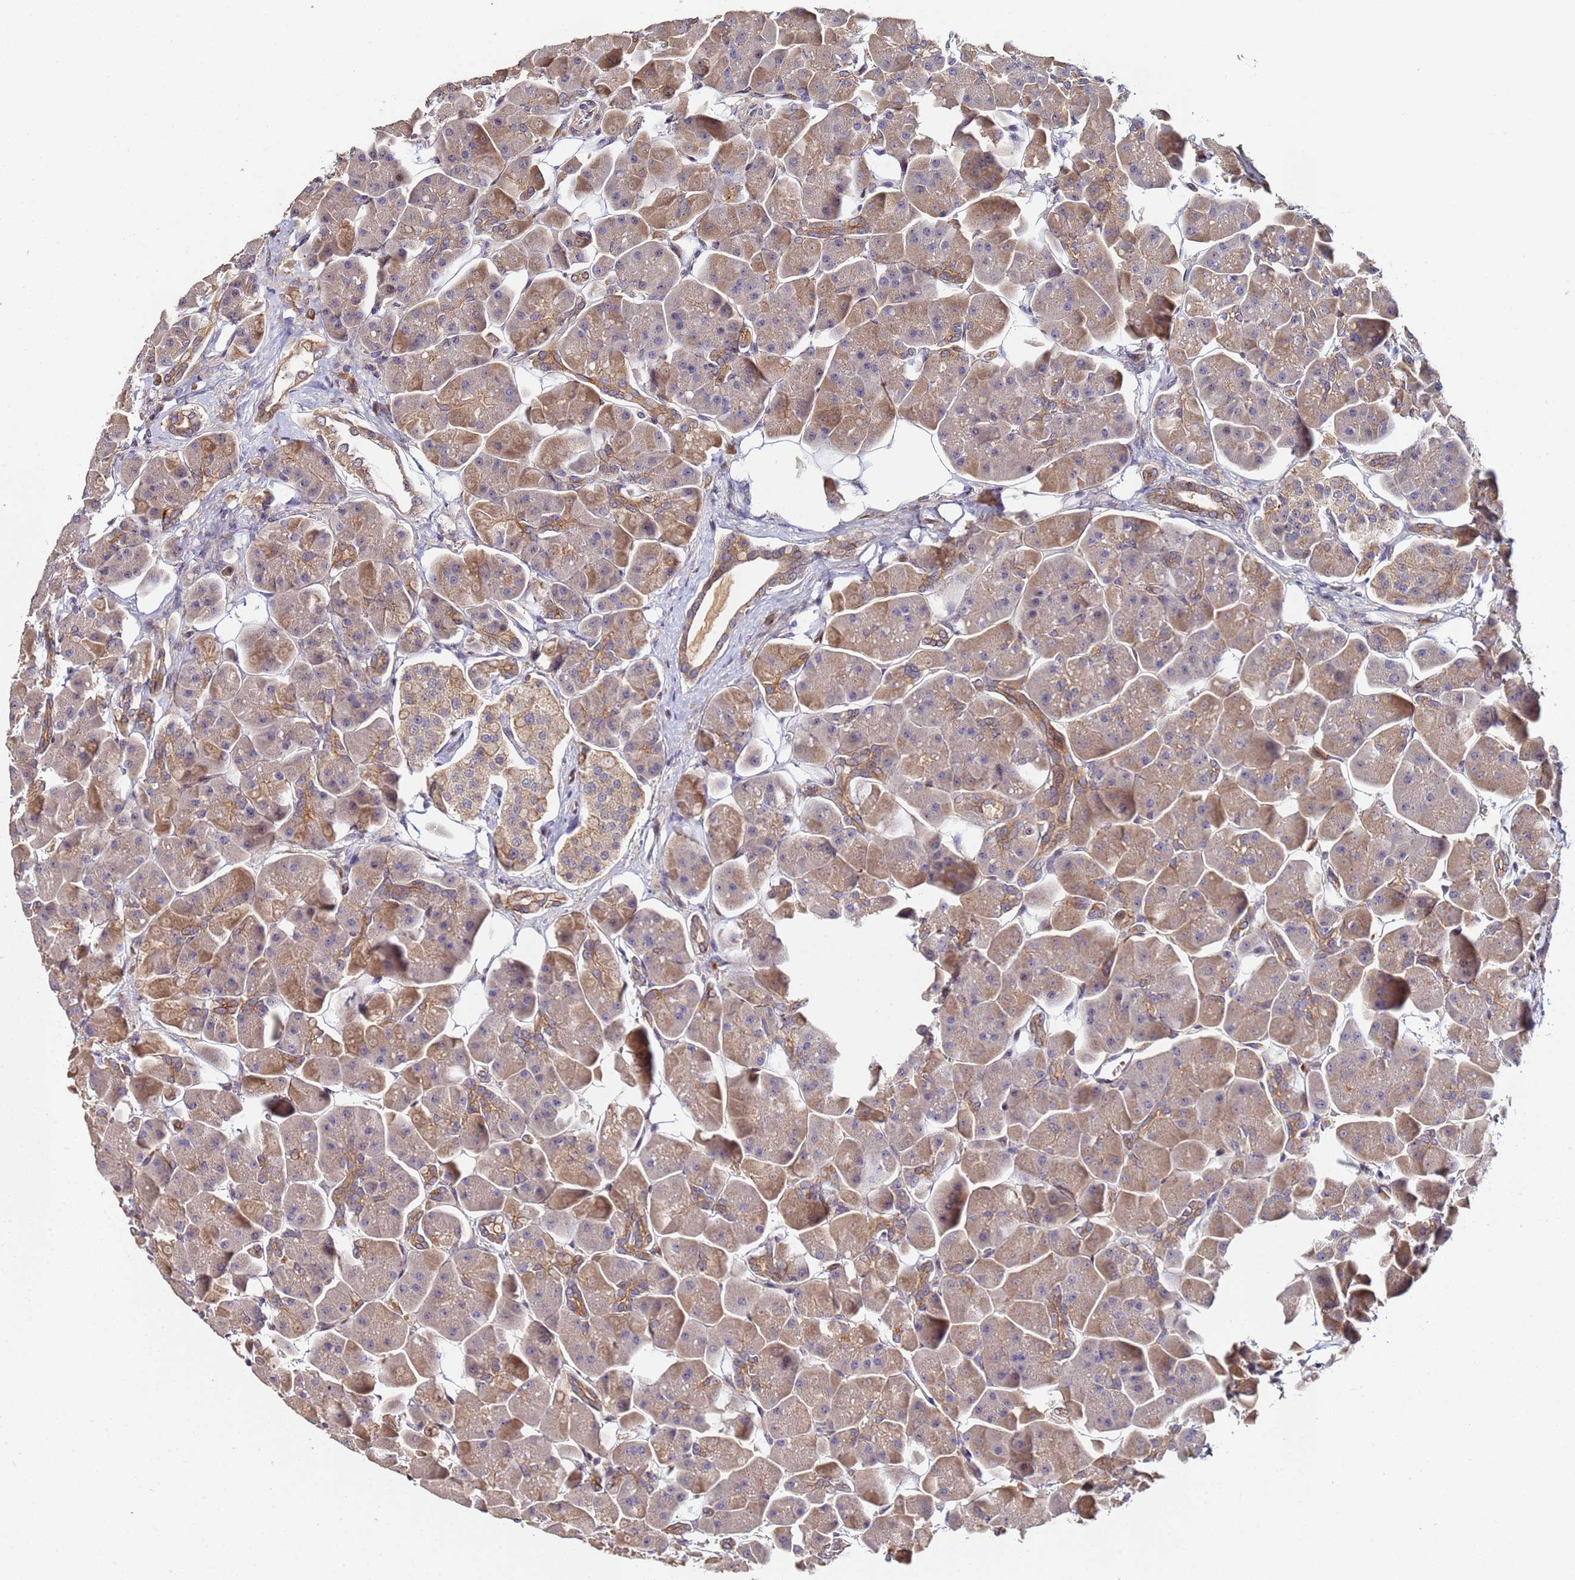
{"staining": {"intensity": "moderate", "quantity": "25%-75%", "location": "cytoplasmic/membranous"}, "tissue": "pancreas", "cell_type": "Exocrine glandular cells", "image_type": "normal", "snomed": [{"axis": "morphology", "description": "Normal tissue, NOS"}, {"axis": "topography", "description": "Pancreas"}], "caption": "A brown stain highlights moderate cytoplasmic/membranous expression of a protein in exocrine glandular cells of unremarkable human pancreas. Nuclei are stained in blue.", "gene": "OSER1", "patient": {"sex": "male", "age": 66}}